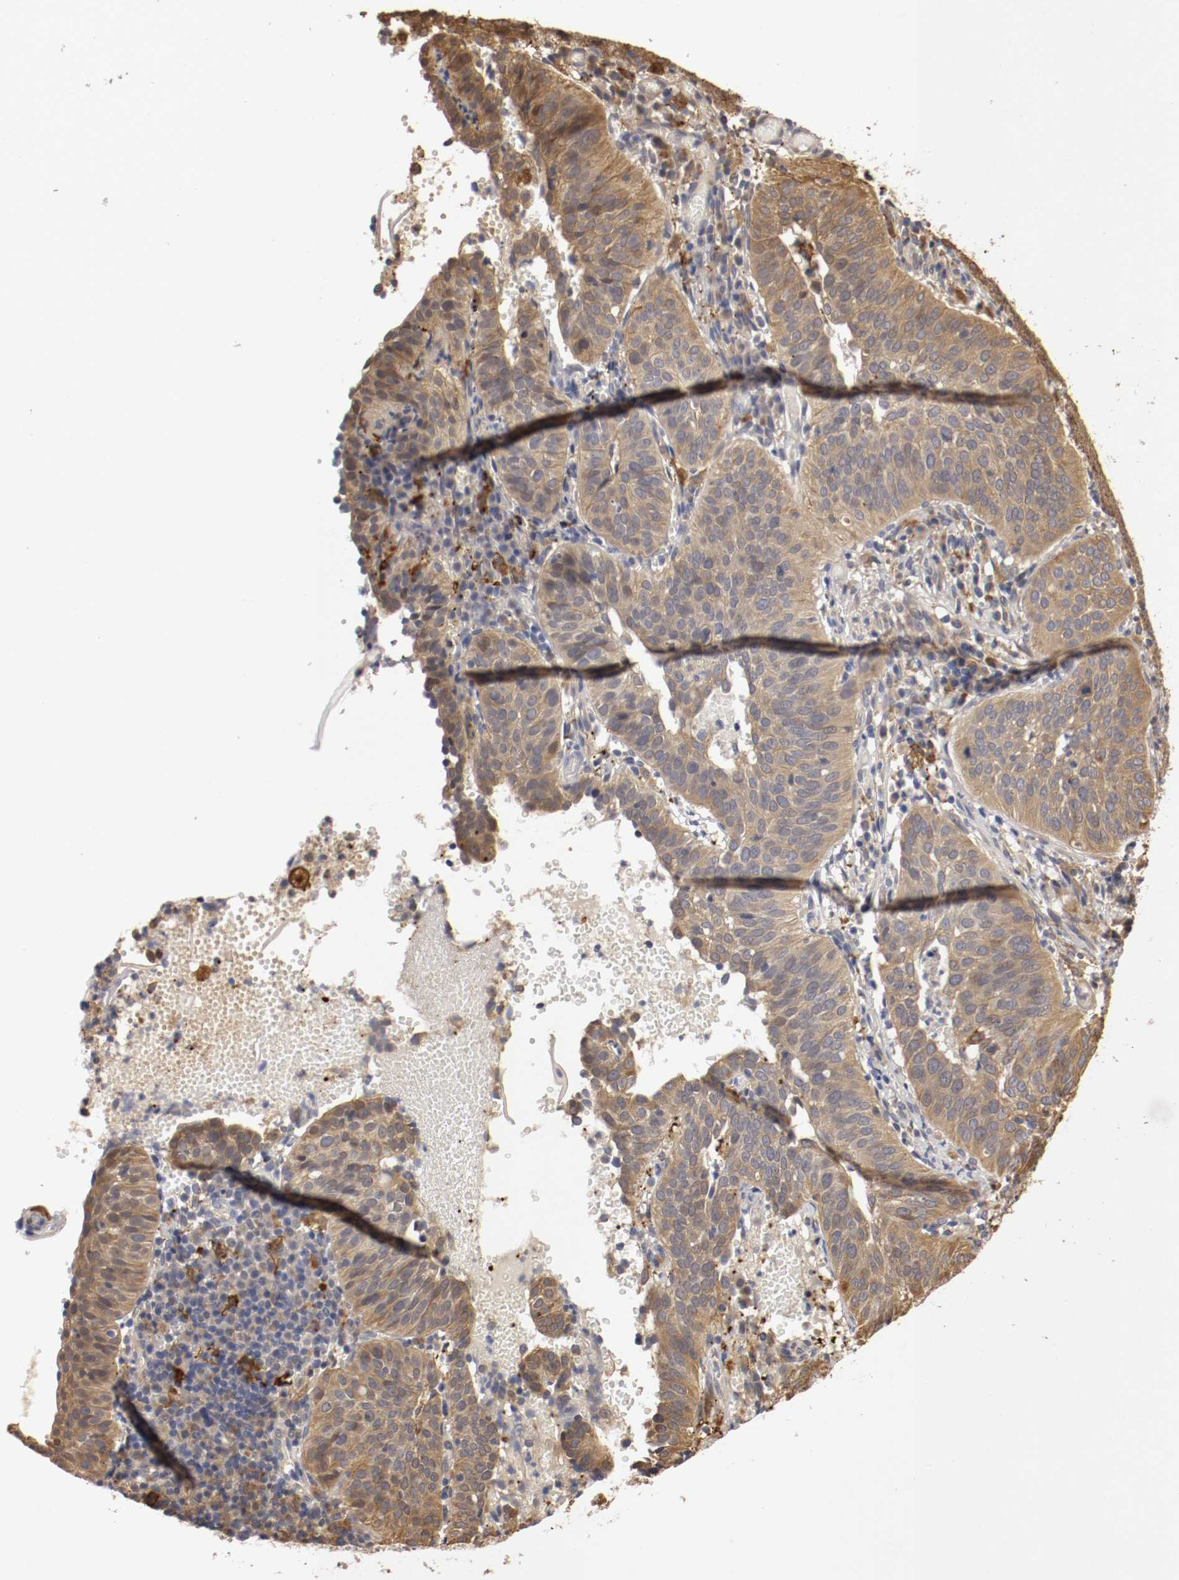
{"staining": {"intensity": "moderate", "quantity": ">75%", "location": "cytoplasmic/membranous"}, "tissue": "cervical cancer", "cell_type": "Tumor cells", "image_type": "cancer", "snomed": [{"axis": "morphology", "description": "Squamous cell carcinoma, NOS"}, {"axis": "topography", "description": "Cervix"}], "caption": "The histopathology image exhibits a brown stain indicating the presence of a protein in the cytoplasmic/membranous of tumor cells in cervical cancer.", "gene": "VEZT", "patient": {"sex": "female", "age": 39}}